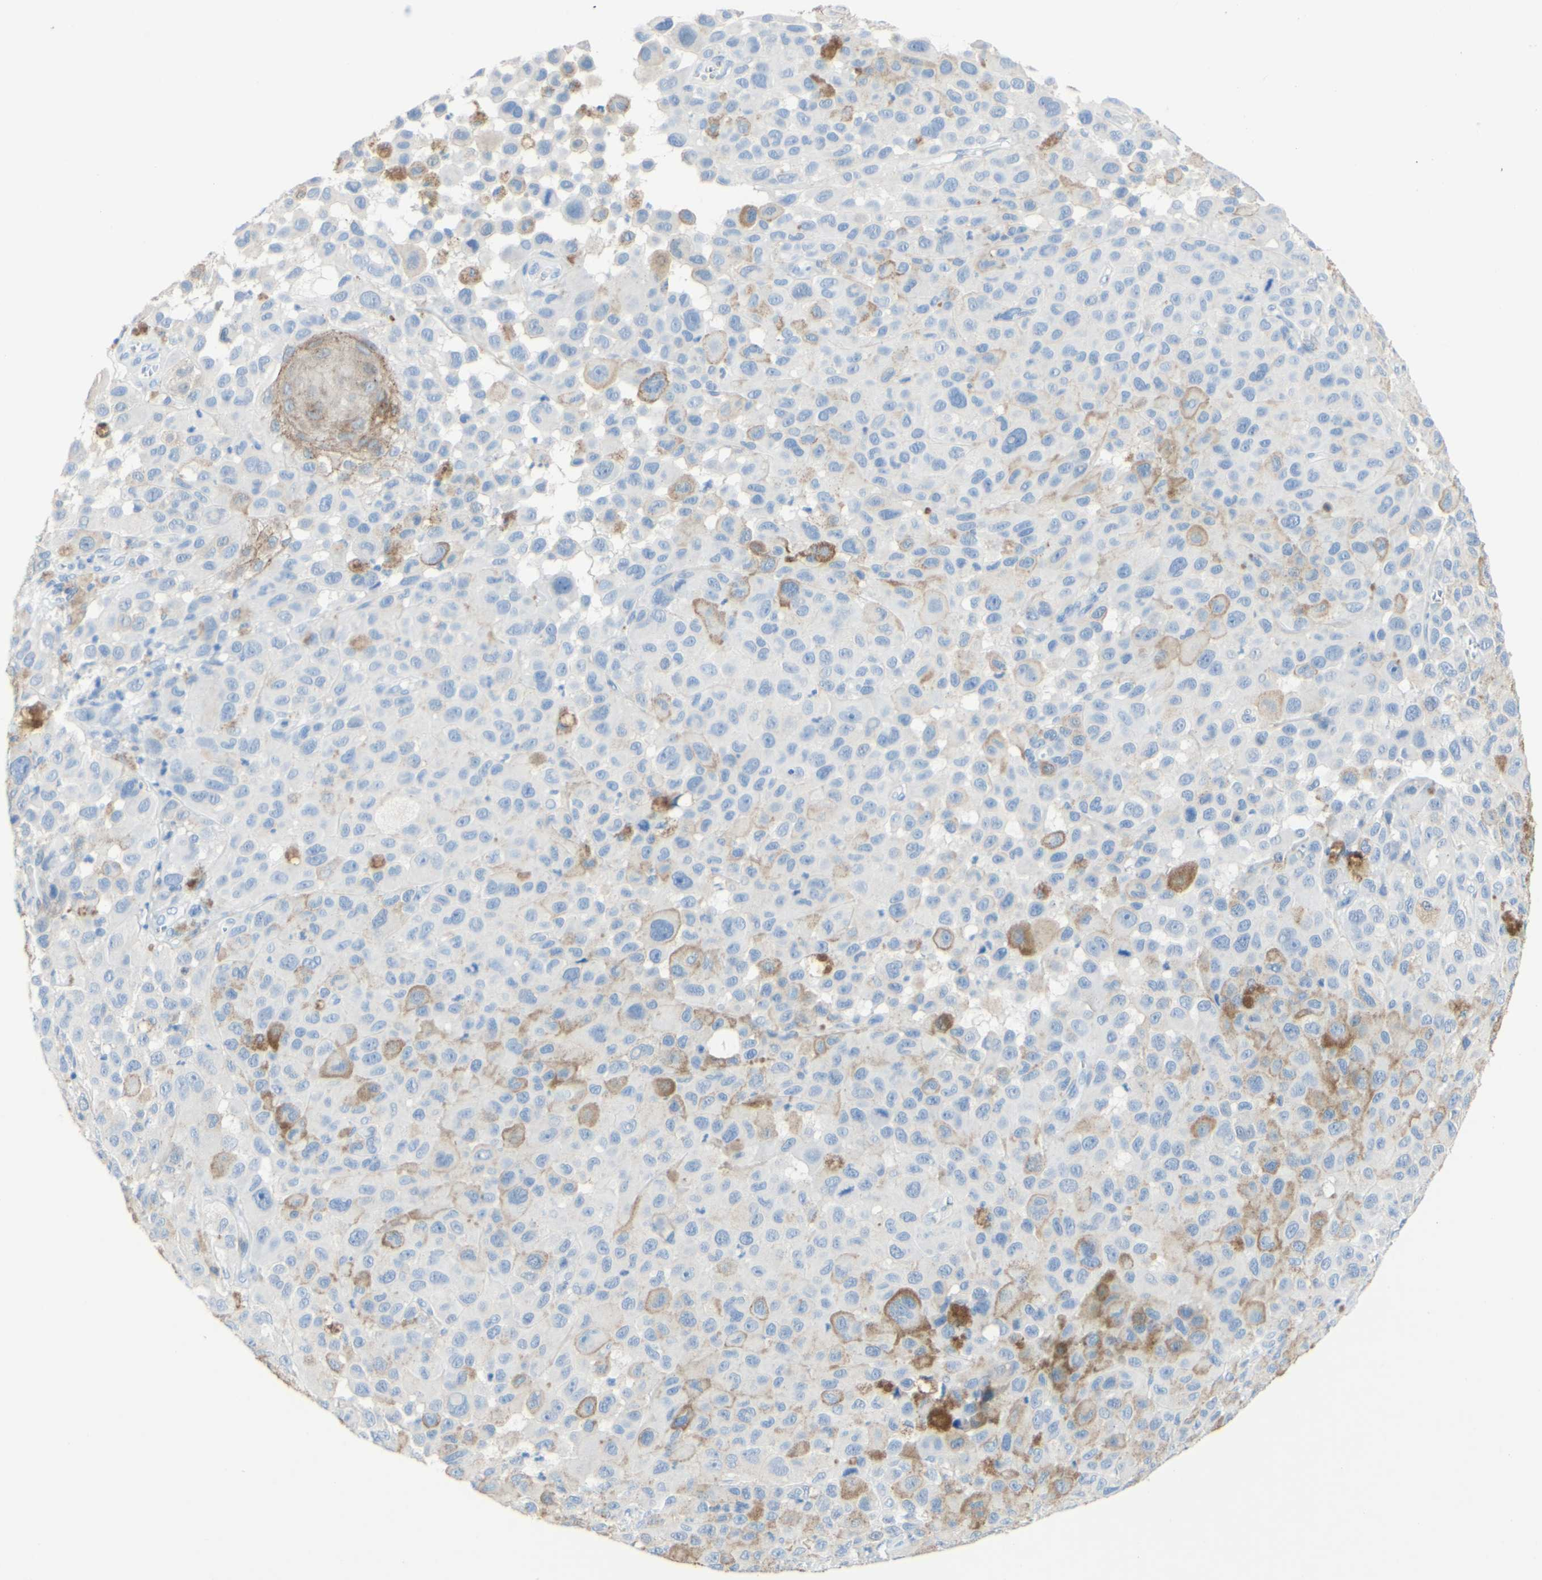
{"staining": {"intensity": "negative", "quantity": "none", "location": "none"}, "tissue": "melanoma", "cell_type": "Tumor cells", "image_type": "cancer", "snomed": [{"axis": "morphology", "description": "Malignant melanoma, NOS"}, {"axis": "topography", "description": "Skin"}], "caption": "The image displays no staining of tumor cells in malignant melanoma.", "gene": "DSC2", "patient": {"sex": "male", "age": 96}}